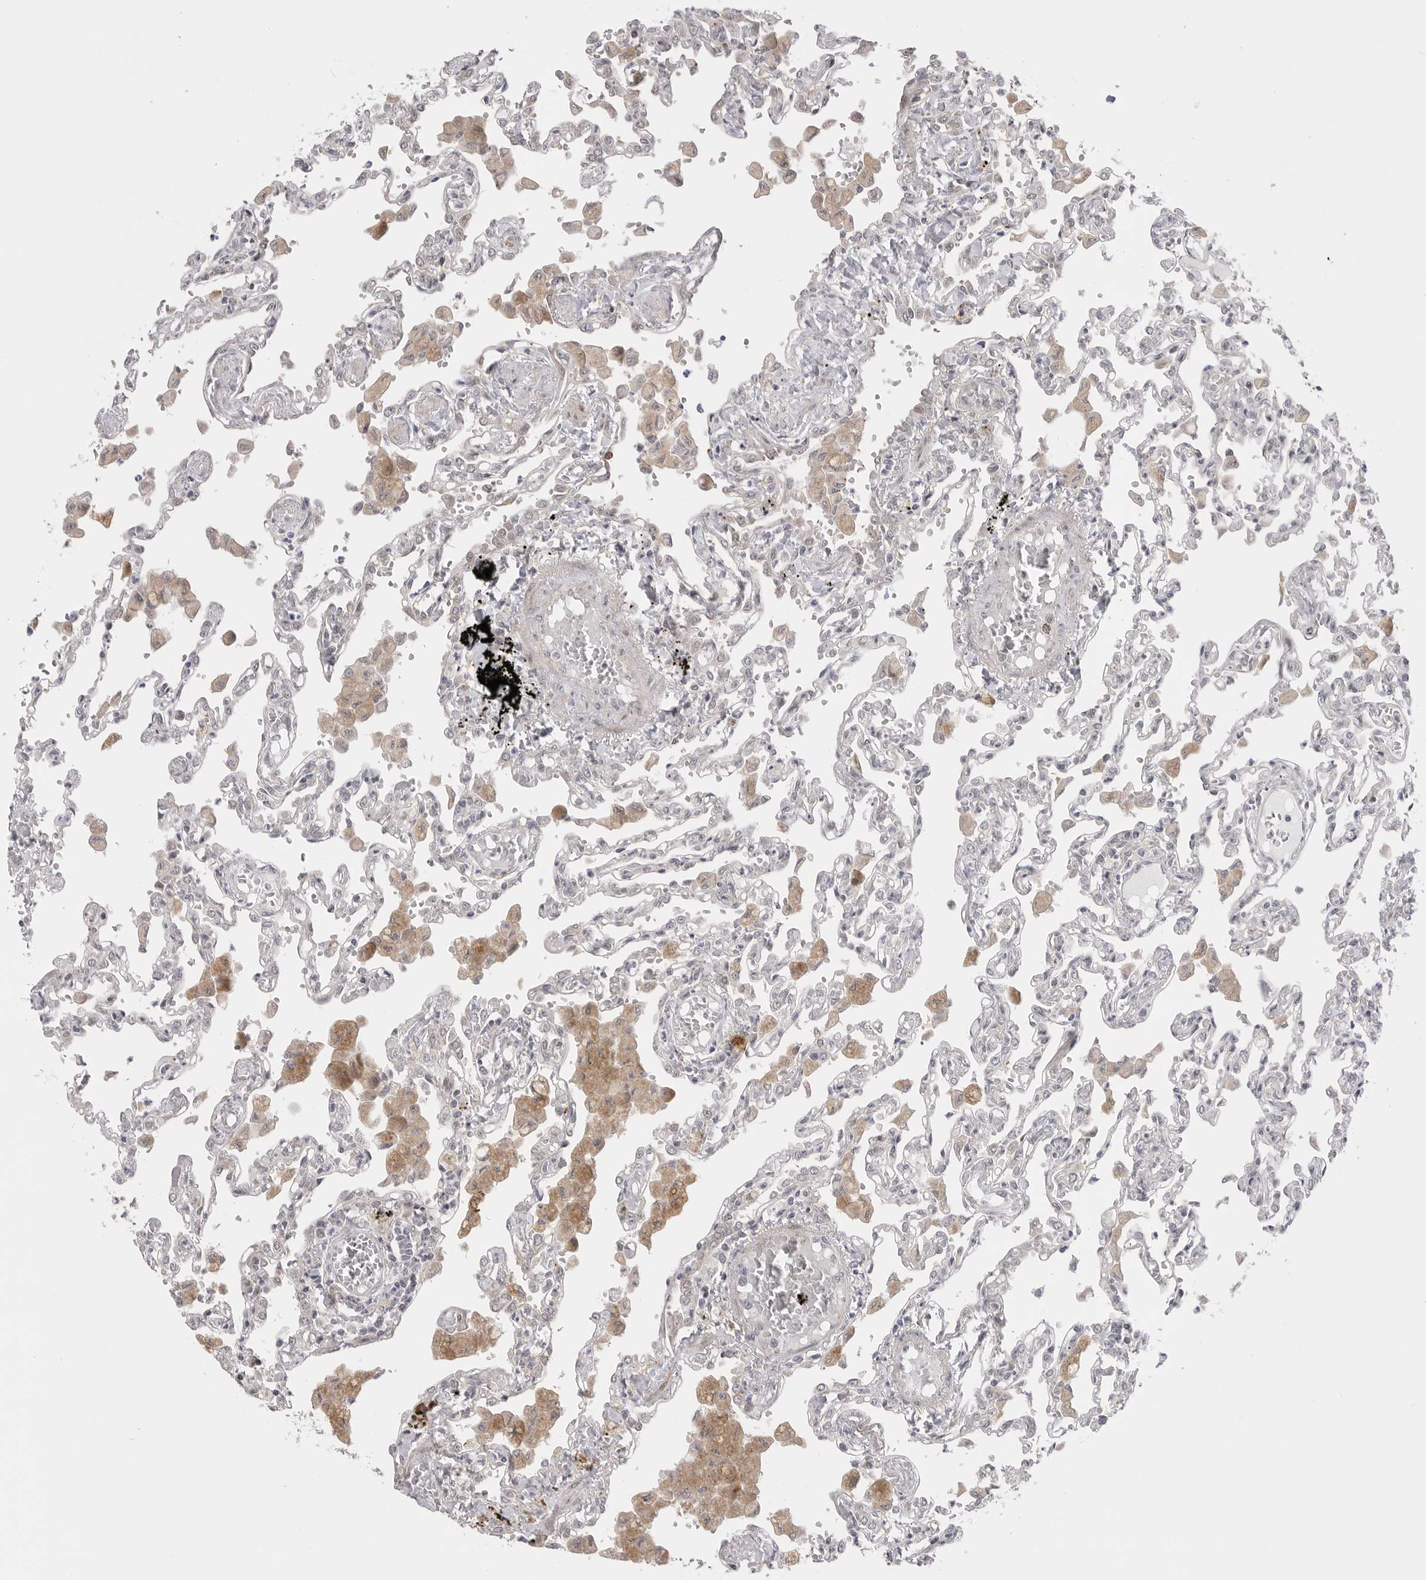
{"staining": {"intensity": "negative", "quantity": "none", "location": "none"}, "tissue": "lung", "cell_type": "Alveolar cells", "image_type": "normal", "snomed": [{"axis": "morphology", "description": "Normal tissue, NOS"}, {"axis": "topography", "description": "Bronchus"}, {"axis": "topography", "description": "Lung"}], "caption": "This is an immunohistochemistry micrograph of benign lung. There is no expression in alveolar cells.", "gene": "GGT6", "patient": {"sex": "female", "age": 49}}